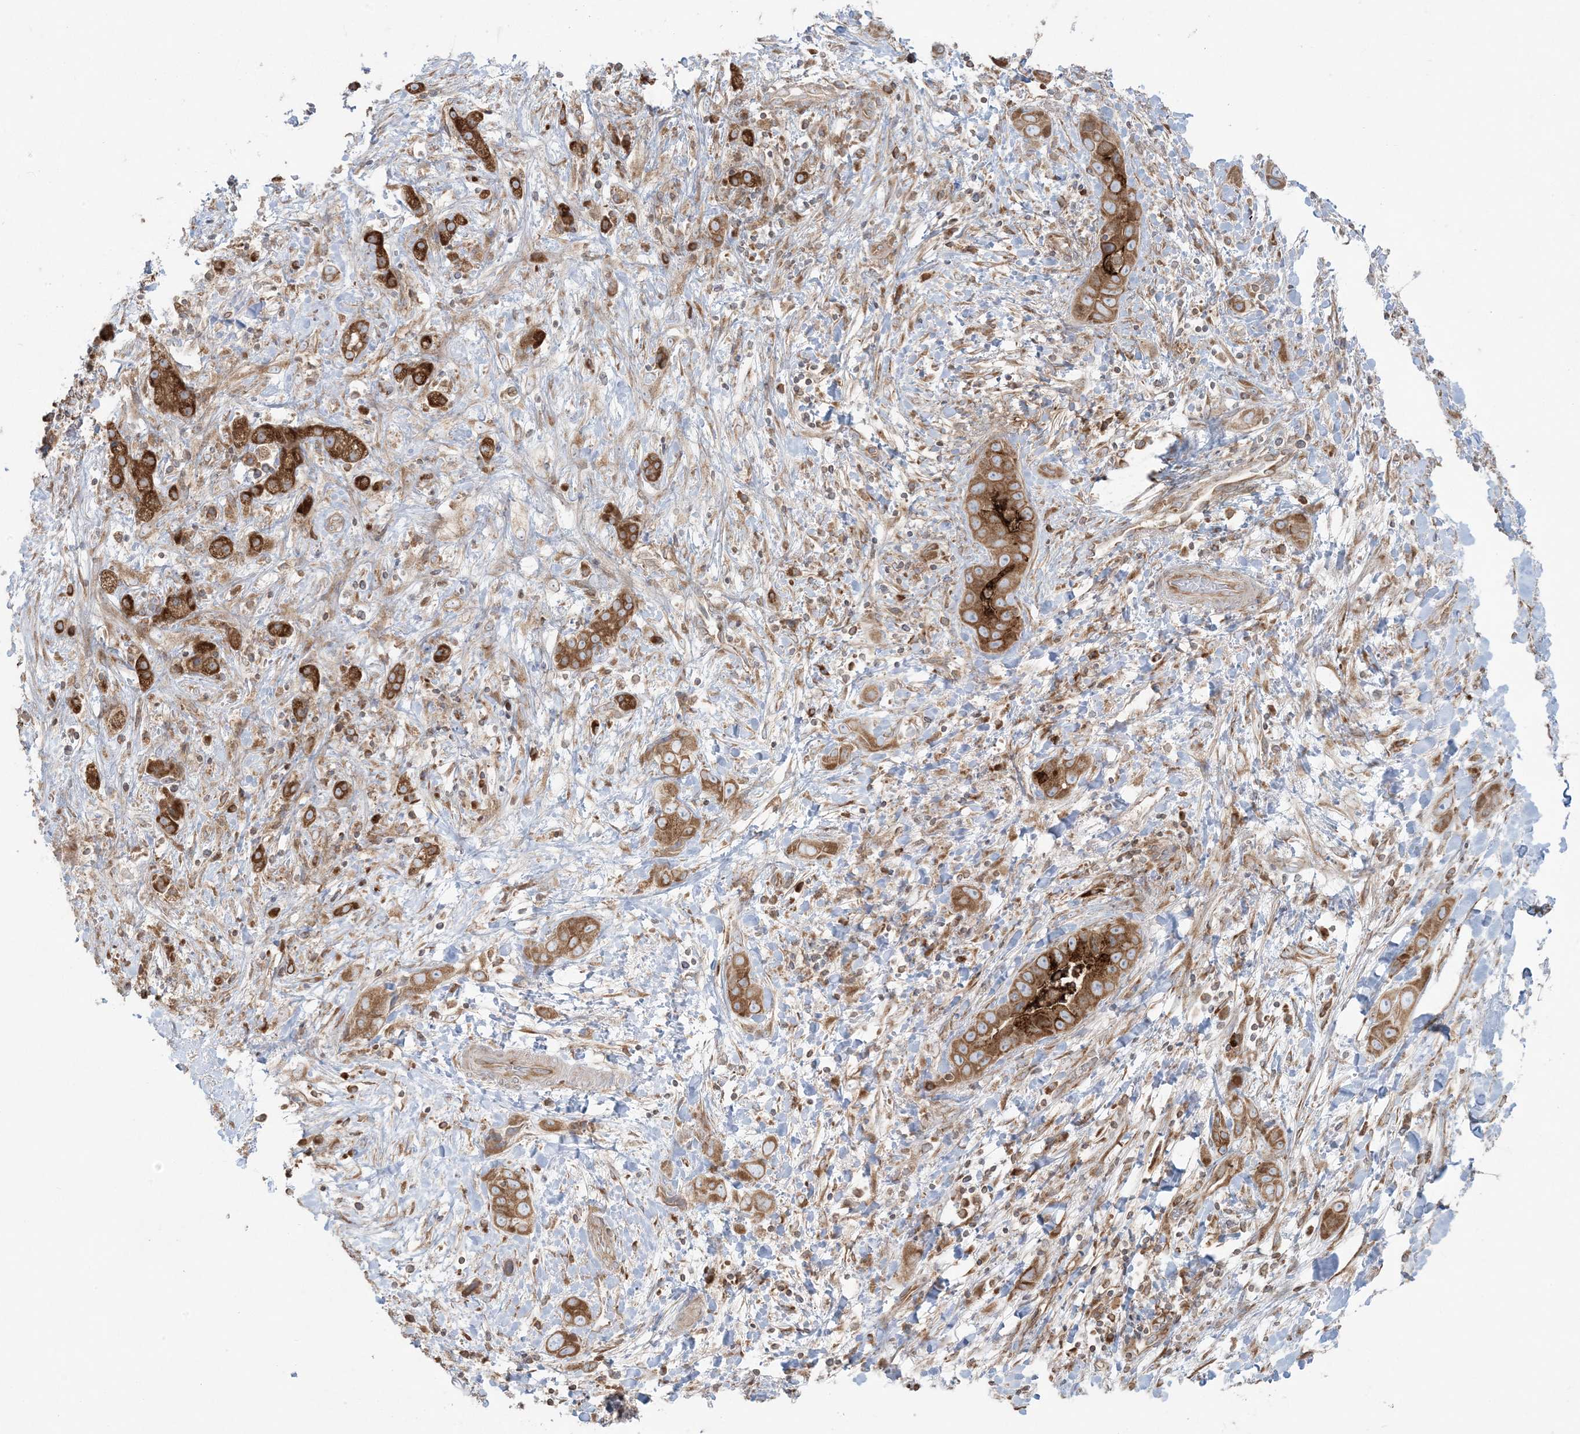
{"staining": {"intensity": "strong", "quantity": ">75%", "location": "cytoplasmic/membranous"}, "tissue": "liver cancer", "cell_type": "Tumor cells", "image_type": "cancer", "snomed": [{"axis": "morphology", "description": "Cholangiocarcinoma"}, {"axis": "topography", "description": "Liver"}], "caption": "Liver cholangiocarcinoma was stained to show a protein in brown. There is high levels of strong cytoplasmic/membranous positivity in approximately >75% of tumor cells. (DAB (3,3'-diaminobenzidine) IHC, brown staining for protein, blue staining for nuclei).", "gene": "UBXN4", "patient": {"sex": "female", "age": 52}}